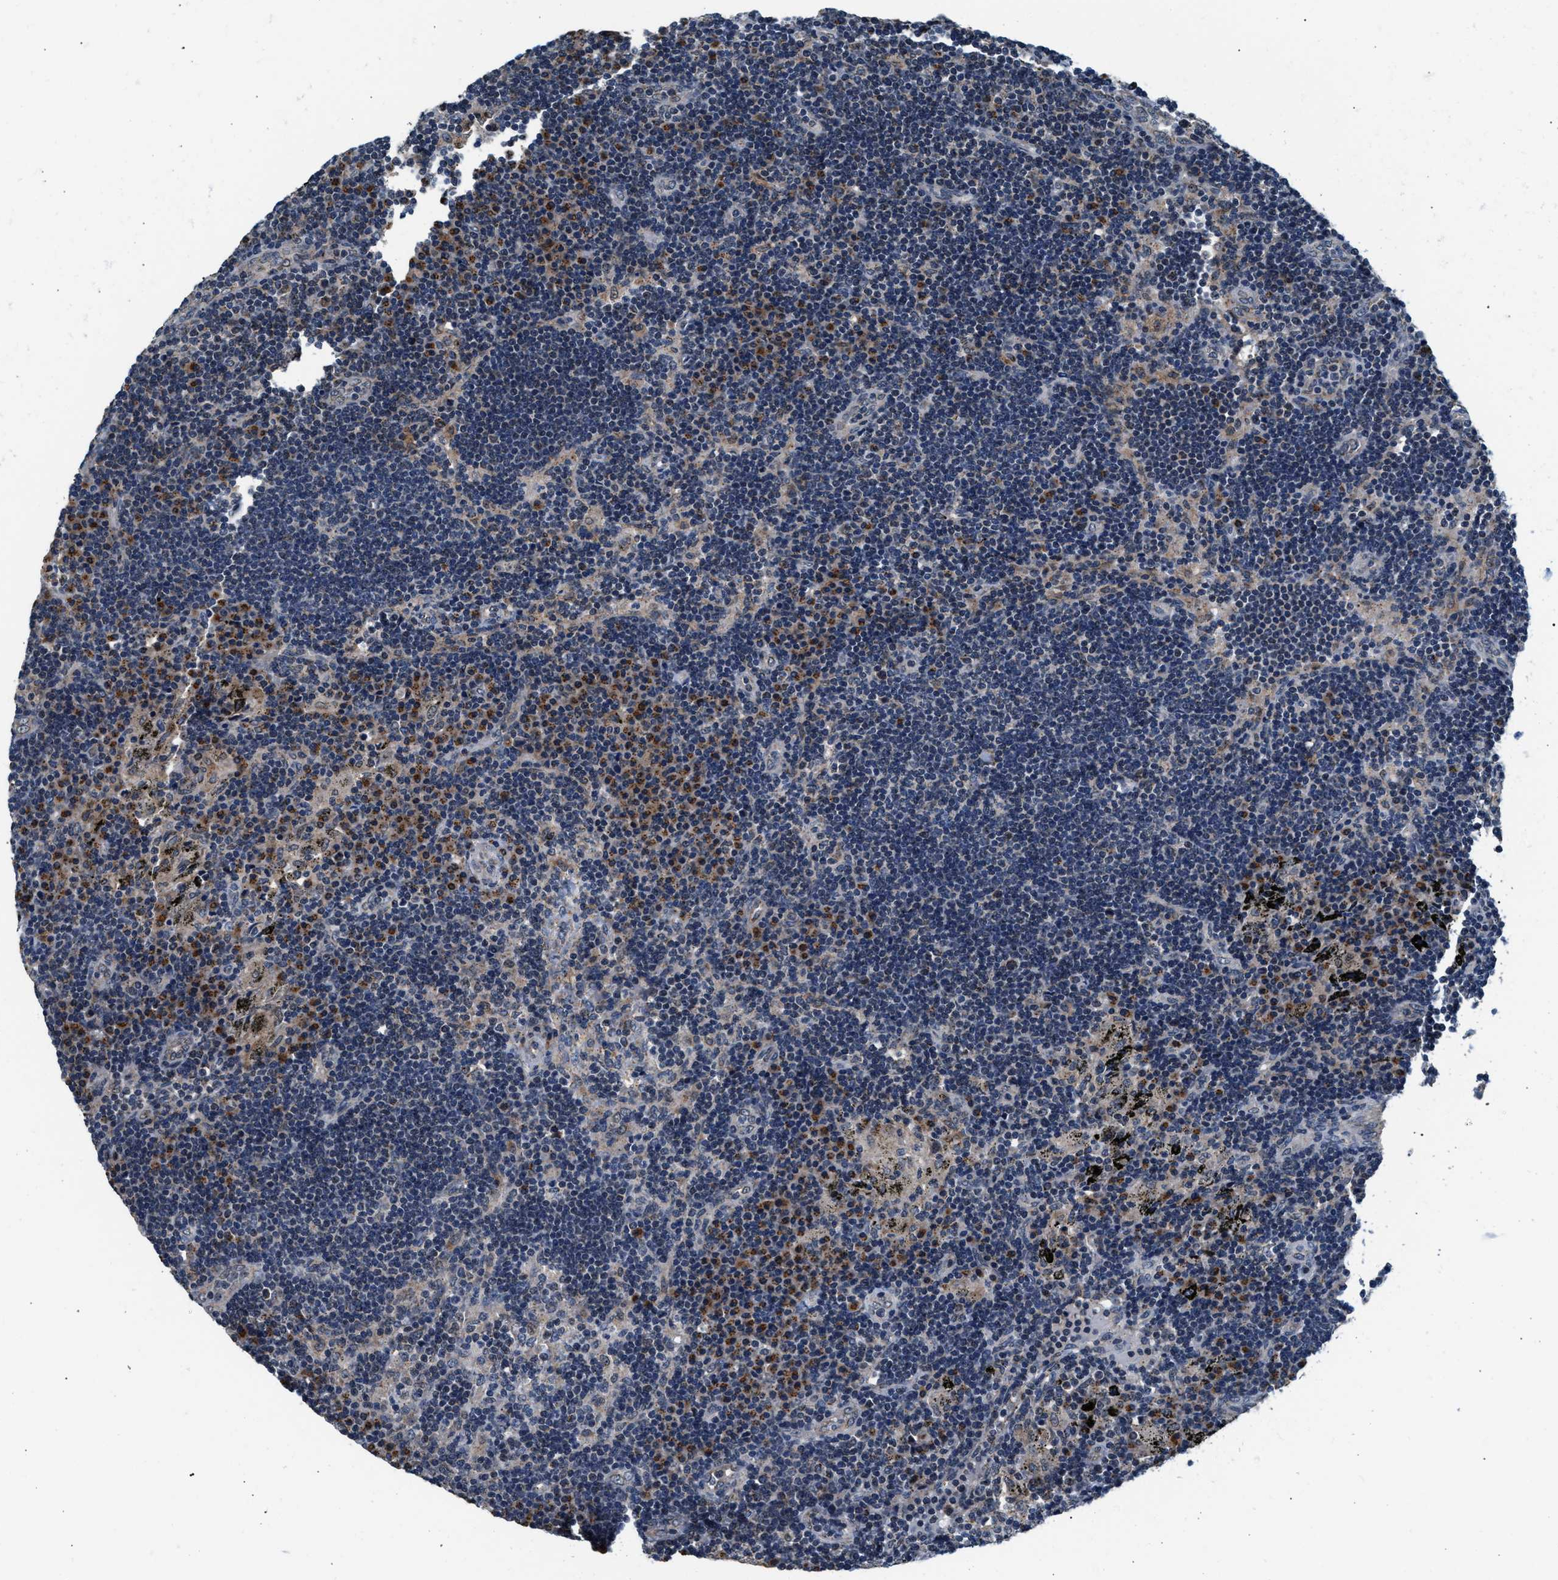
{"staining": {"intensity": "weak", "quantity": "25%-75%", "location": "nuclear"}, "tissue": "lymph node", "cell_type": "Germinal center cells", "image_type": "normal", "snomed": [{"axis": "morphology", "description": "Normal tissue, NOS"}, {"axis": "morphology", "description": "Squamous cell carcinoma, metastatic, NOS"}, {"axis": "topography", "description": "Lymph node"}], "caption": "Protein expression analysis of benign lymph node displays weak nuclear positivity in about 25%-75% of germinal center cells.", "gene": "KCNMB2", "patient": {"sex": "female", "age": 53}}